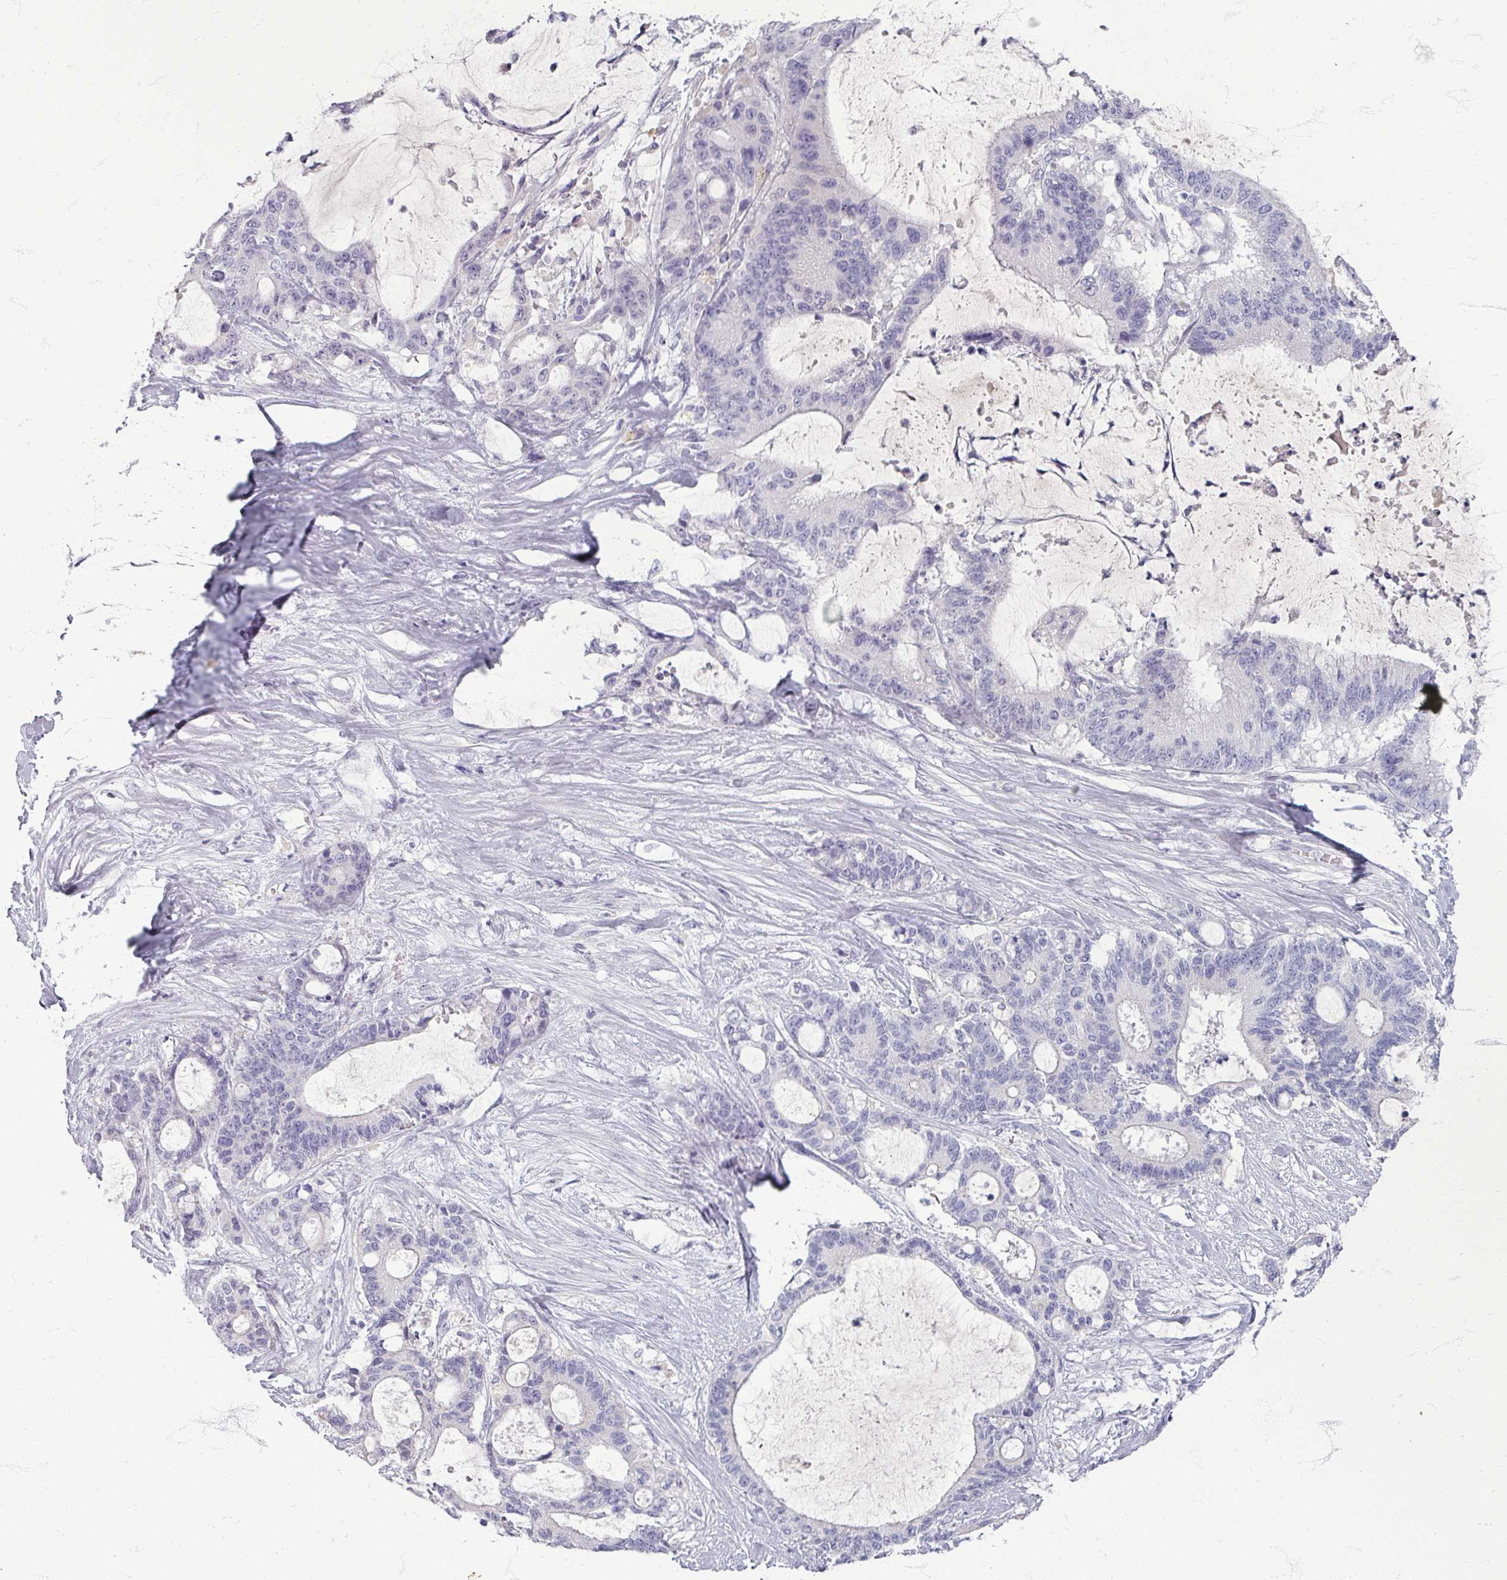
{"staining": {"intensity": "negative", "quantity": "none", "location": "none"}, "tissue": "liver cancer", "cell_type": "Tumor cells", "image_type": "cancer", "snomed": [{"axis": "morphology", "description": "Normal tissue, NOS"}, {"axis": "morphology", "description": "Cholangiocarcinoma"}, {"axis": "topography", "description": "Liver"}, {"axis": "topography", "description": "Peripheral nerve tissue"}], "caption": "Immunohistochemistry (IHC) photomicrograph of human liver cancer (cholangiocarcinoma) stained for a protein (brown), which displays no expression in tumor cells.", "gene": "ZNF878", "patient": {"sex": "female", "age": 73}}